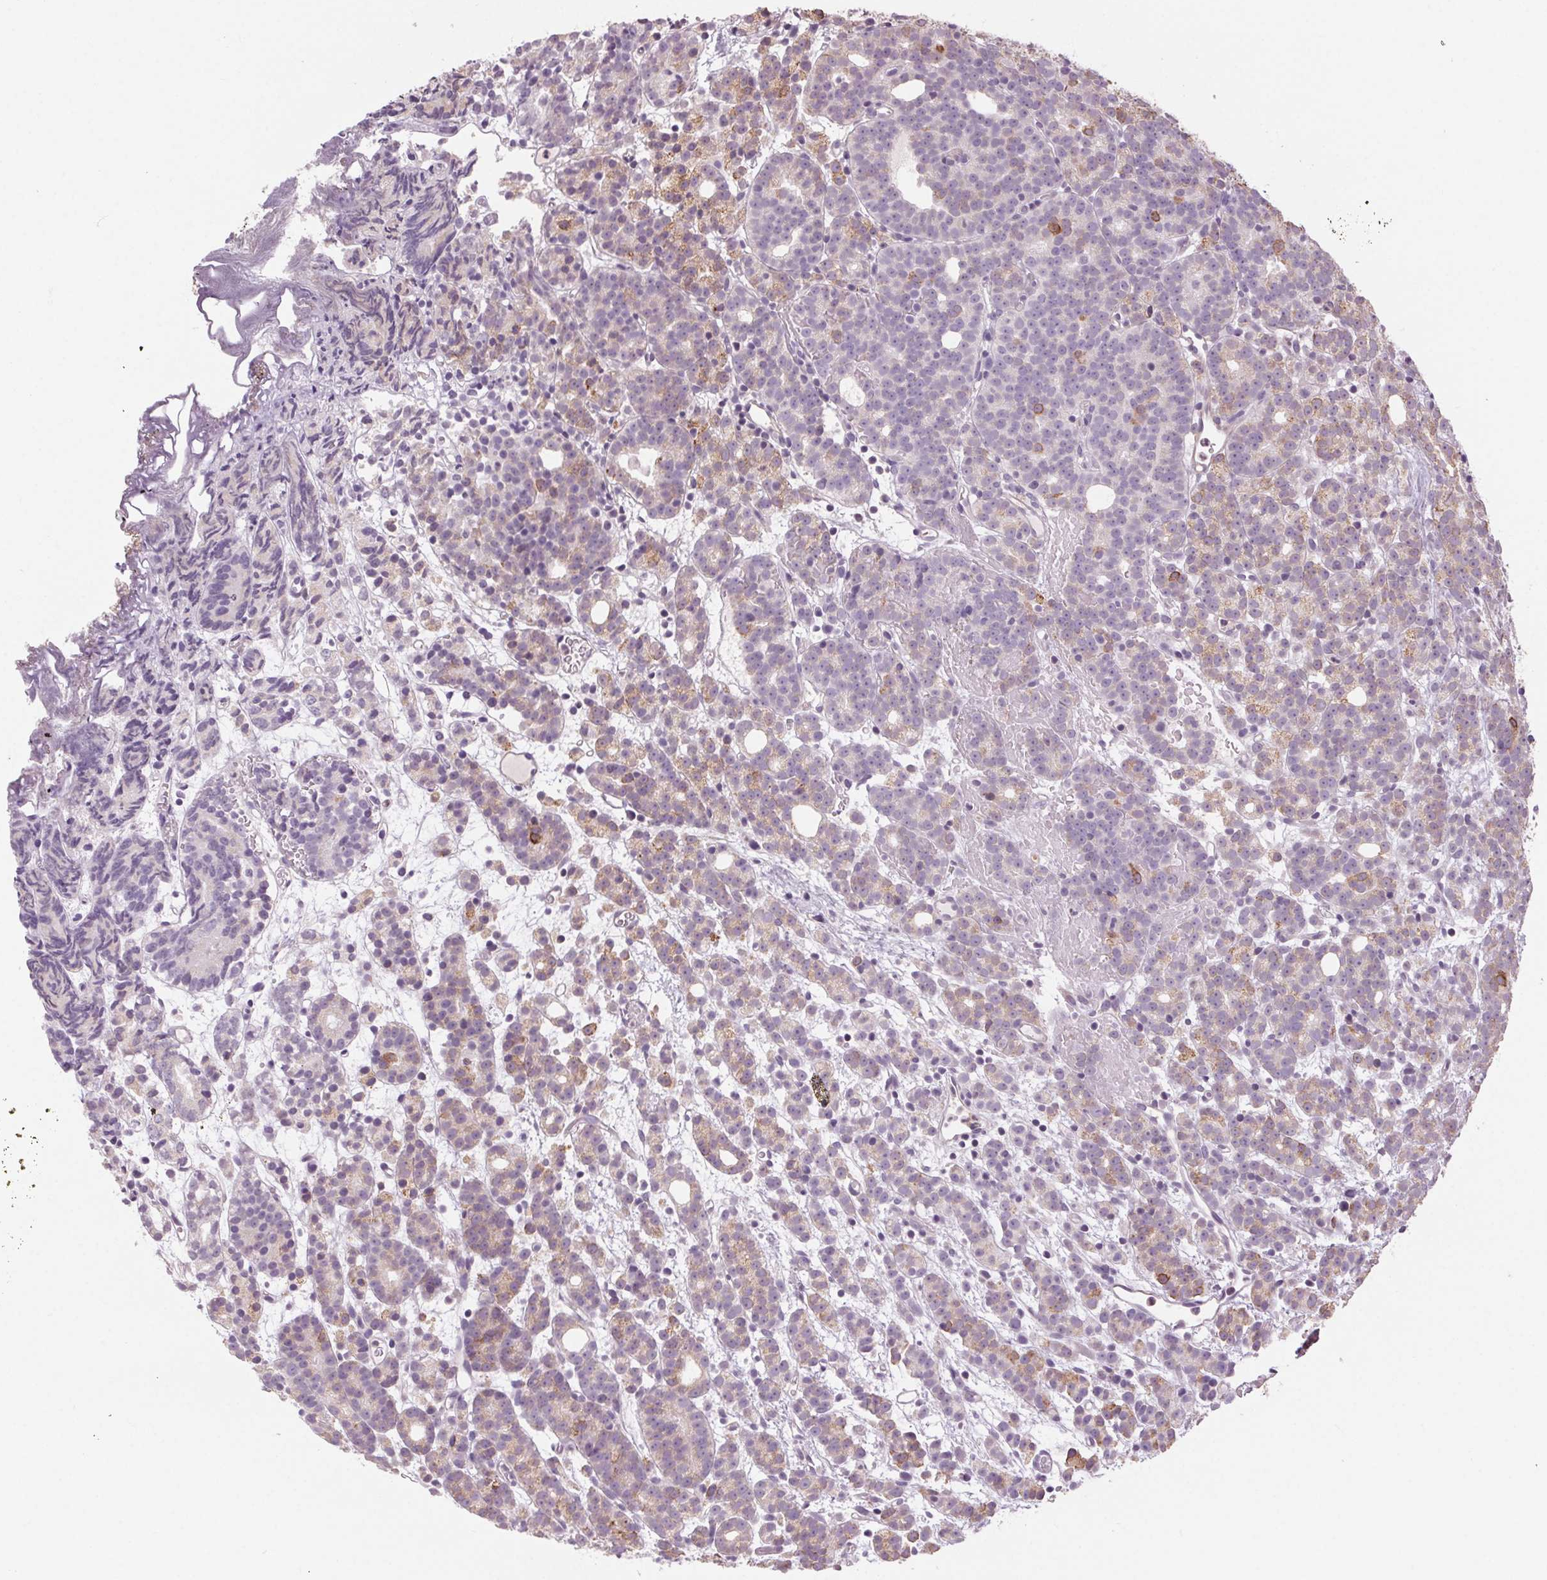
{"staining": {"intensity": "weak", "quantity": "25%-75%", "location": "cytoplasmic/membranous"}, "tissue": "prostate cancer", "cell_type": "Tumor cells", "image_type": "cancer", "snomed": [{"axis": "morphology", "description": "Adenocarcinoma, High grade"}, {"axis": "topography", "description": "Prostate"}], "caption": "Tumor cells exhibit low levels of weak cytoplasmic/membranous staining in about 25%-75% of cells in prostate cancer (high-grade adenocarcinoma). Nuclei are stained in blue.", "gene": "HHLA2", "patient": {"sex": "male", "age": 53}}